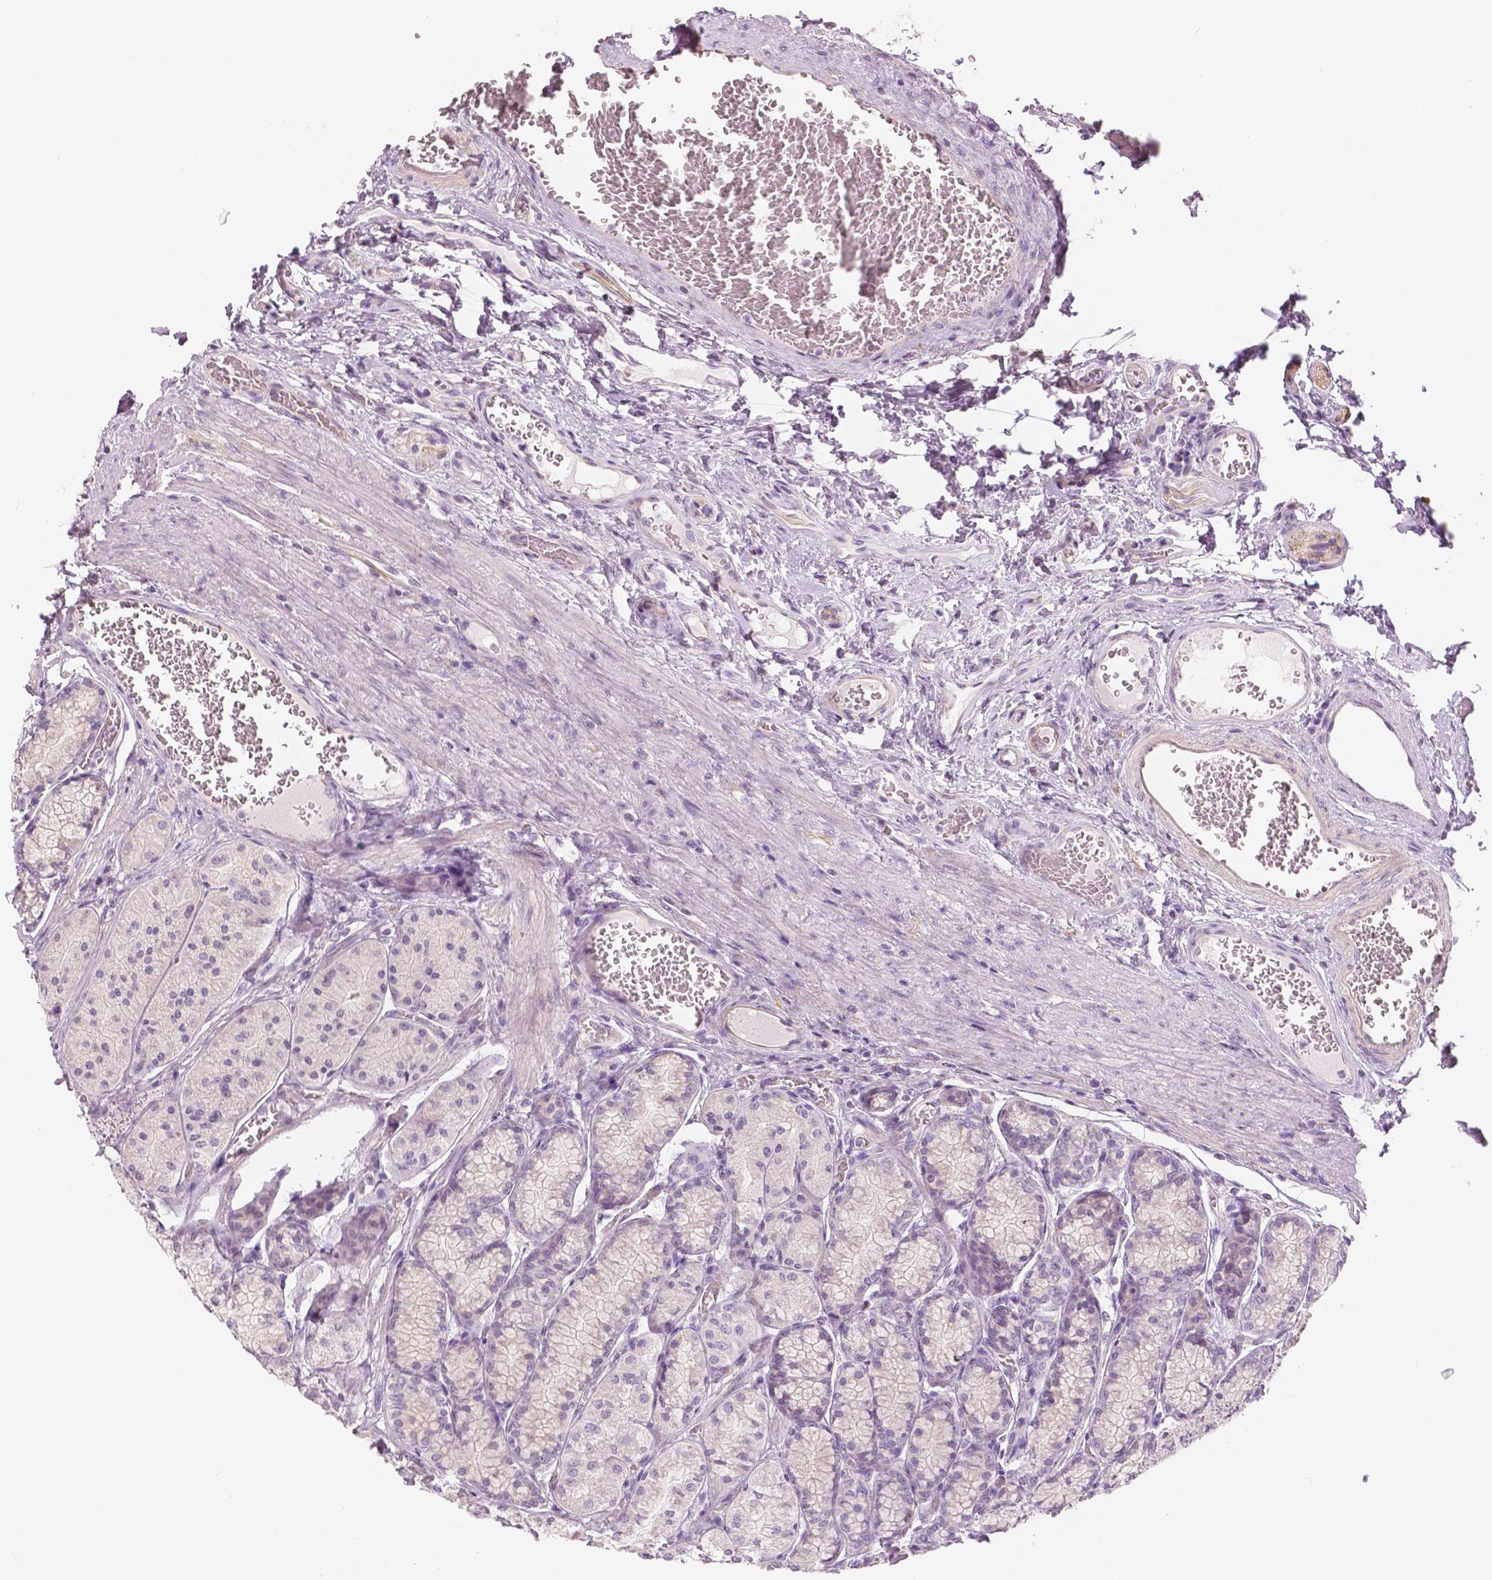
{"staining": {"intensity": "weak", "quantity": "<25%", "location": "cytoplasmic/membranous"}, "tissue": "stomach", "cell_type": "Glandular cells", "image_type": "normal", "snomed": [{"axis": "morphology", "description": "Normal tissue, NOS"}, {"axis": "morphology", "description": "Adenocarcinoma, NOS"}, {"axis": "morphology", "description": "Adenocarcinoma, High grade"}, {"axis": "topography", "description": "Stomach, upper"}, {"axis": "topography", "description": "Stomach"}], "caption": "Photomicrograph shows no protein expression in glandular cells of benign stomach. The staining was performed using DAB to visualize the protein expression in brown, while the nuclei were stained in blue with hematoxylin (Magnification: 20x).", "gene": "SLC24A1", "patient": {"sex": "female", "age": 65}}